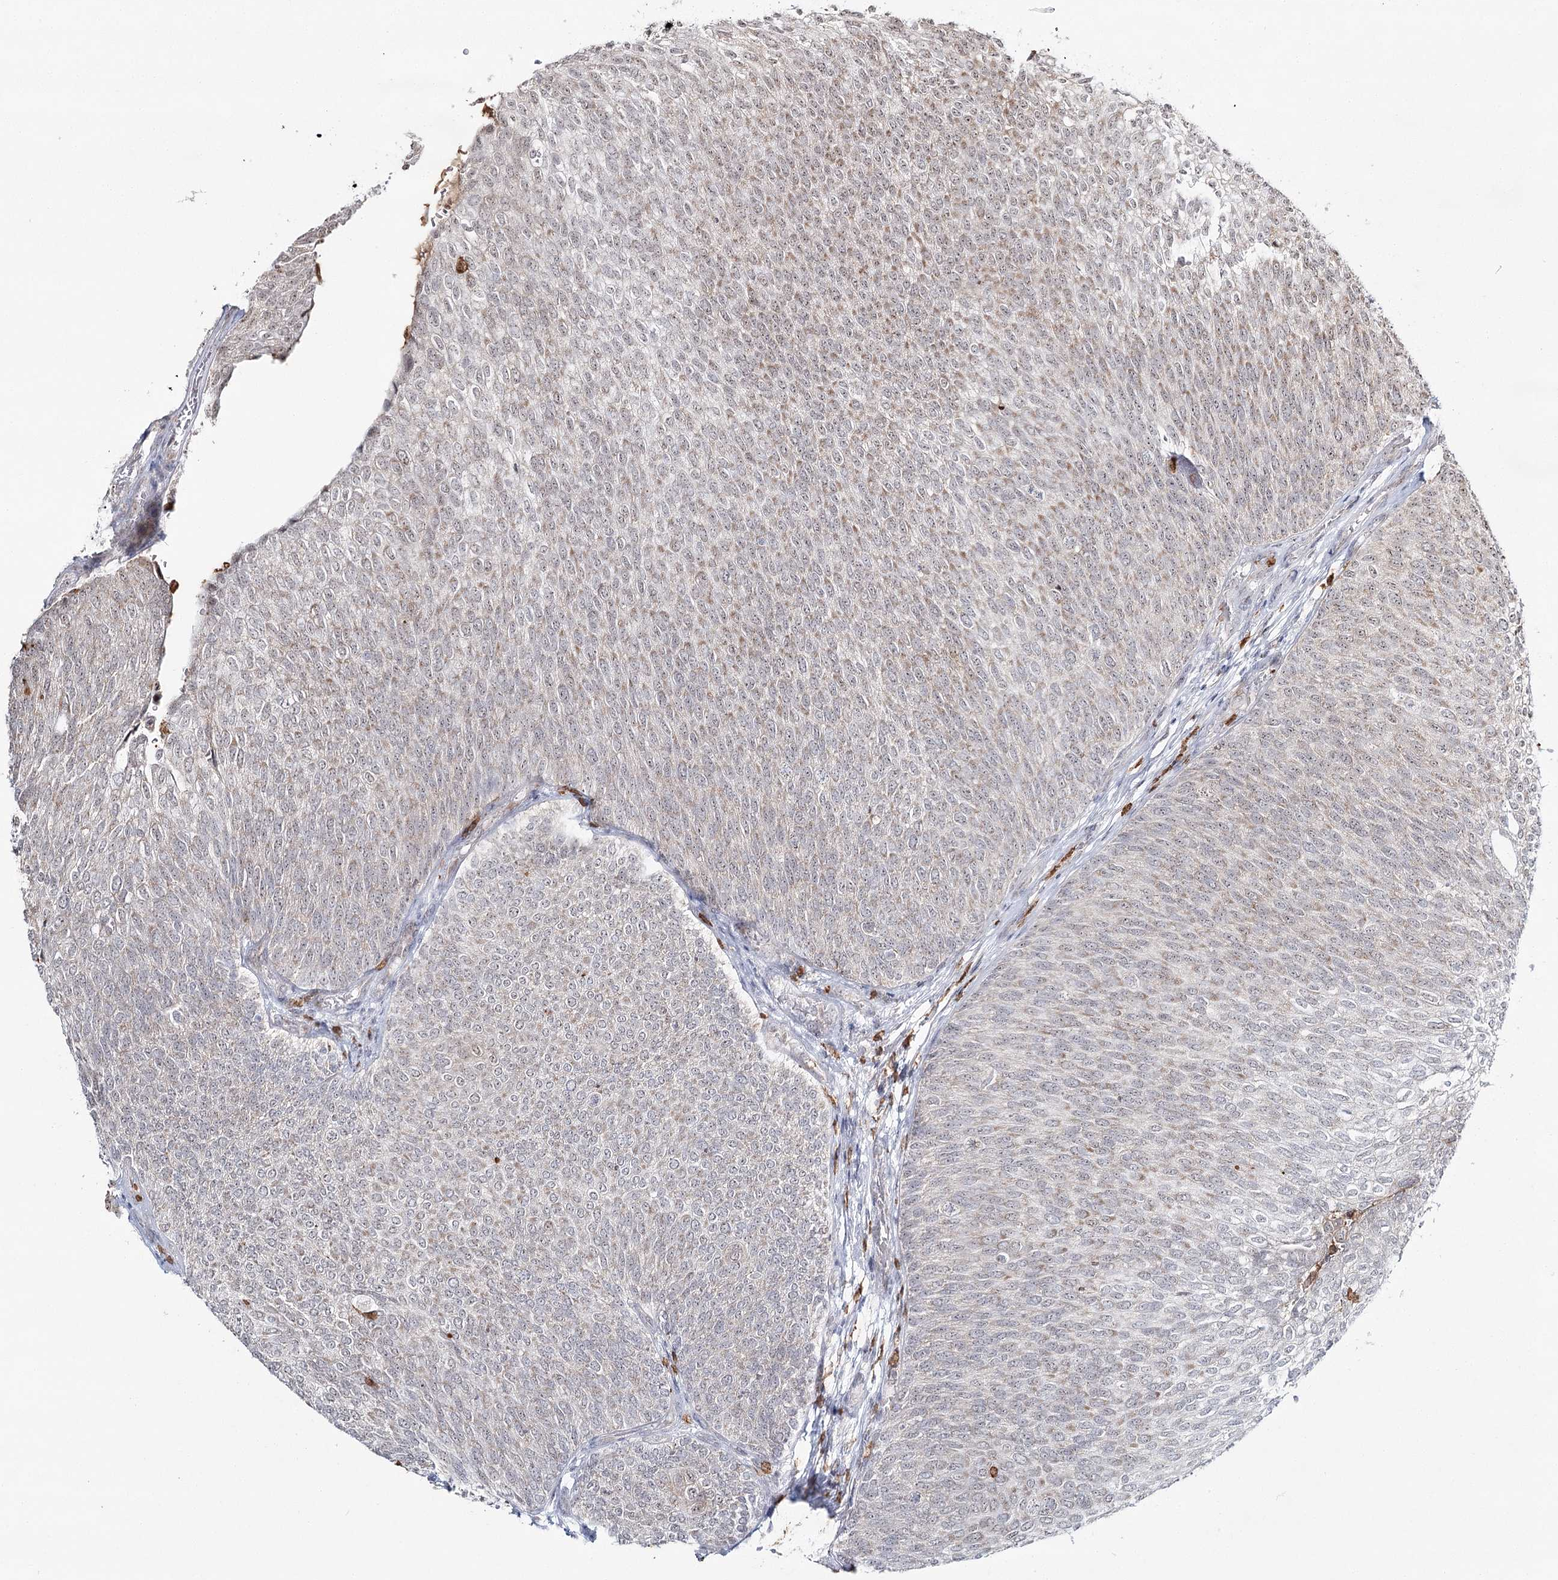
{"staining": {"intensity": "weak", "quantity": "25%-75%", "location": "cytoplasmic/membranous"}, "tissue": "urothelial cancer", "cell_type": "Tumor cells", "image_type": "cancer", "snomed": [{"axis": "morphology", "description": "Urothelial carcinoma, Low grade"}, {"axis": "topography", "description": "Urinary bladder"}], "caption": "High-magnification brightfield microscopy of urothelial carcinoma (low-grade) stained with DAB (3,3'-diaminobenzidine) (brown) and counterstained with hematoxylin (blue). tumor cells exhibit weak cytoplasmic/membranous expression is appreciated in approximately25%-75% of cells. Immunohistochemistry (ihc) stains the protein in brown and the nuclei are stained blue.", "gene": "ATAD1", "patient": {"sex": "female", "age": 79}}